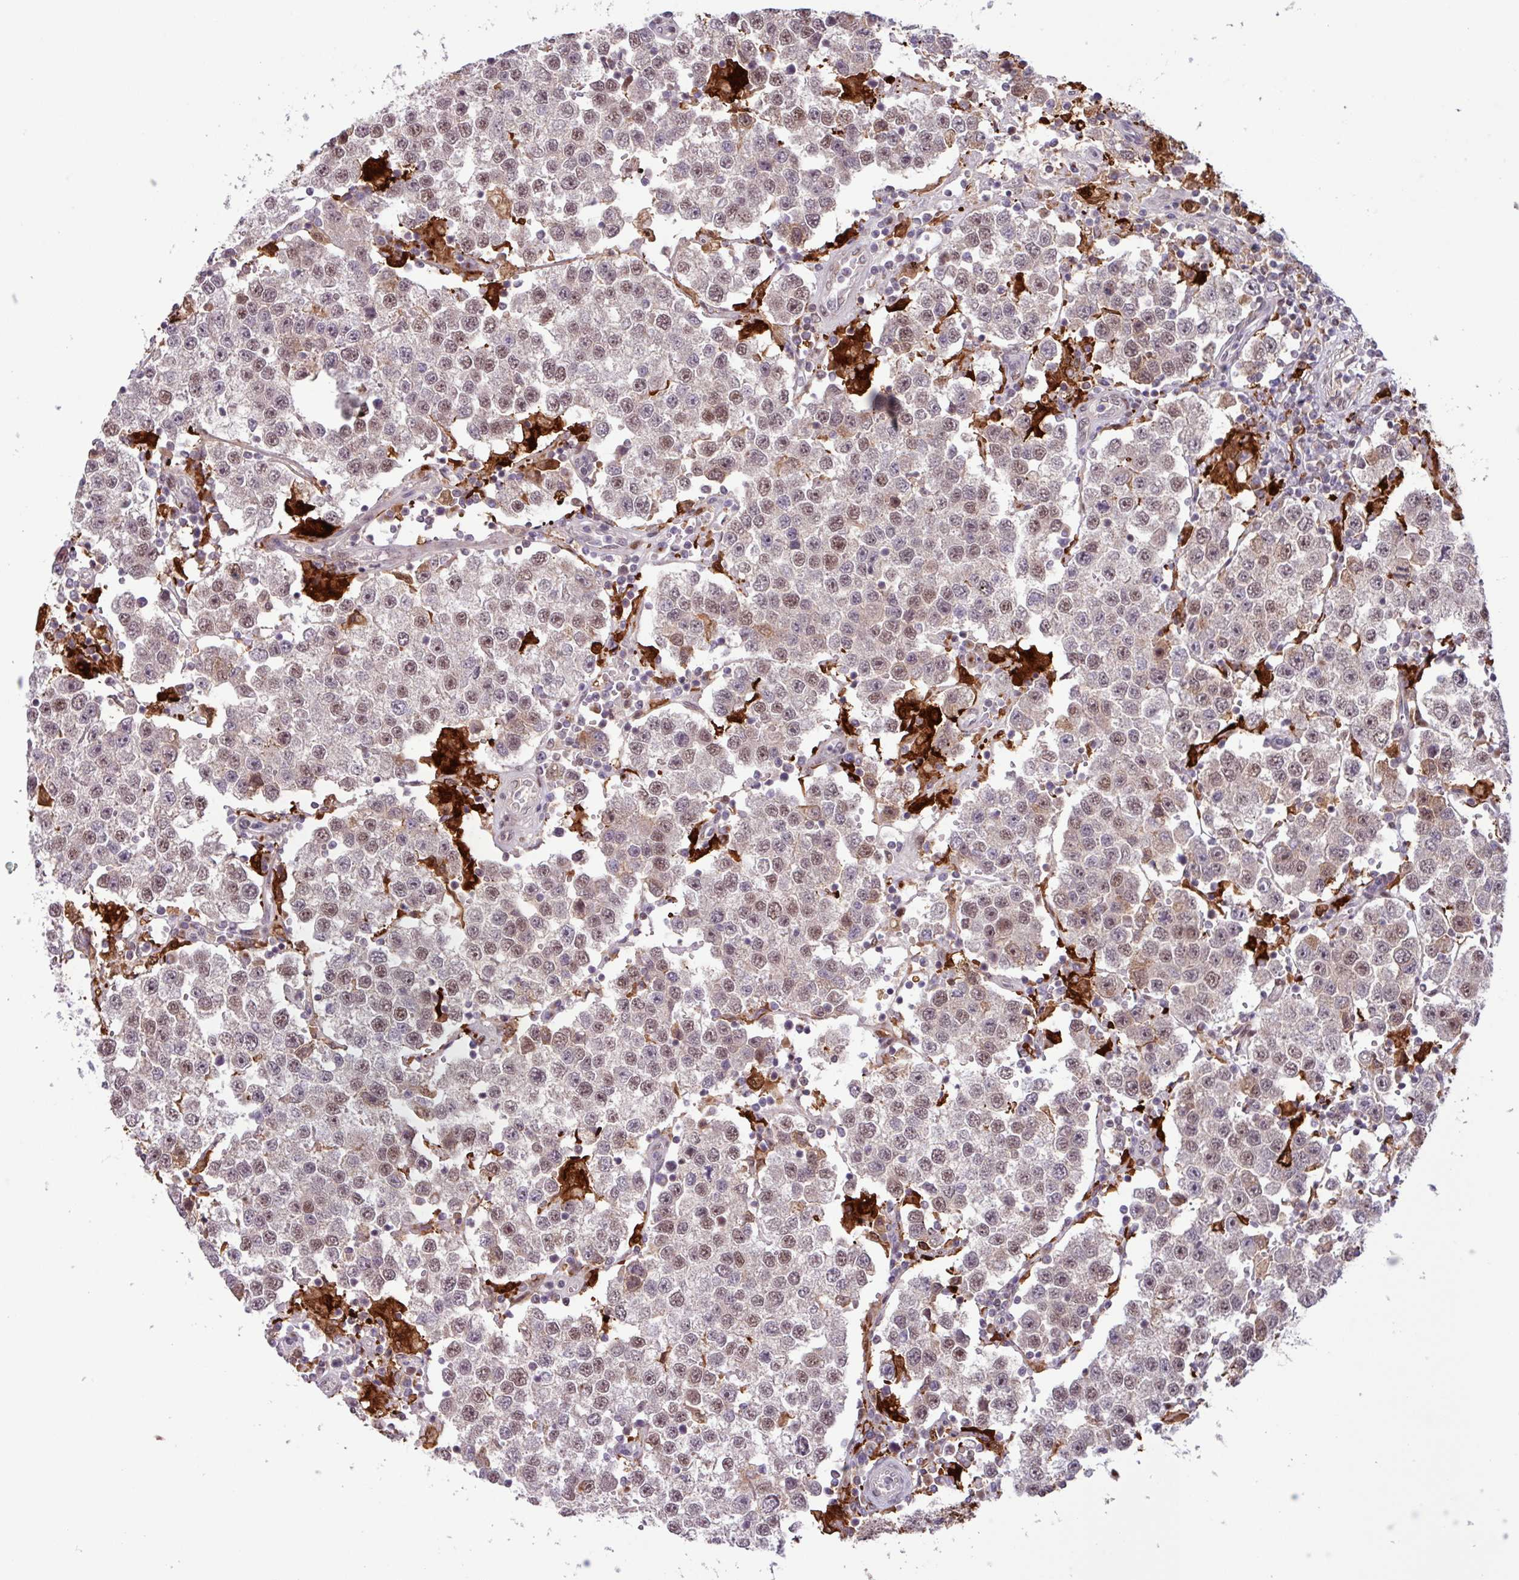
{"staining": {"intensity": "moderate", "quantity": ">75%", "location": "nuclear"}, "tissue": "testis cancer", "cell_type": "Tumor cells", "image_type": "cancer", "snomed": [{"axis": "morphology", "description": "Seminoma, NOS"}, {"axis": "topography", "description": "Testis"}], "caption": "Brown immunohistochemical staining in seminoma (testis) displays moderate nuclear staining in approximately >75% of tumor cells. (Brightfield microscopy of DAB IHC at high magnification).", "gene": "BRD3", "patient": {"sex": "male", "age": 37}}